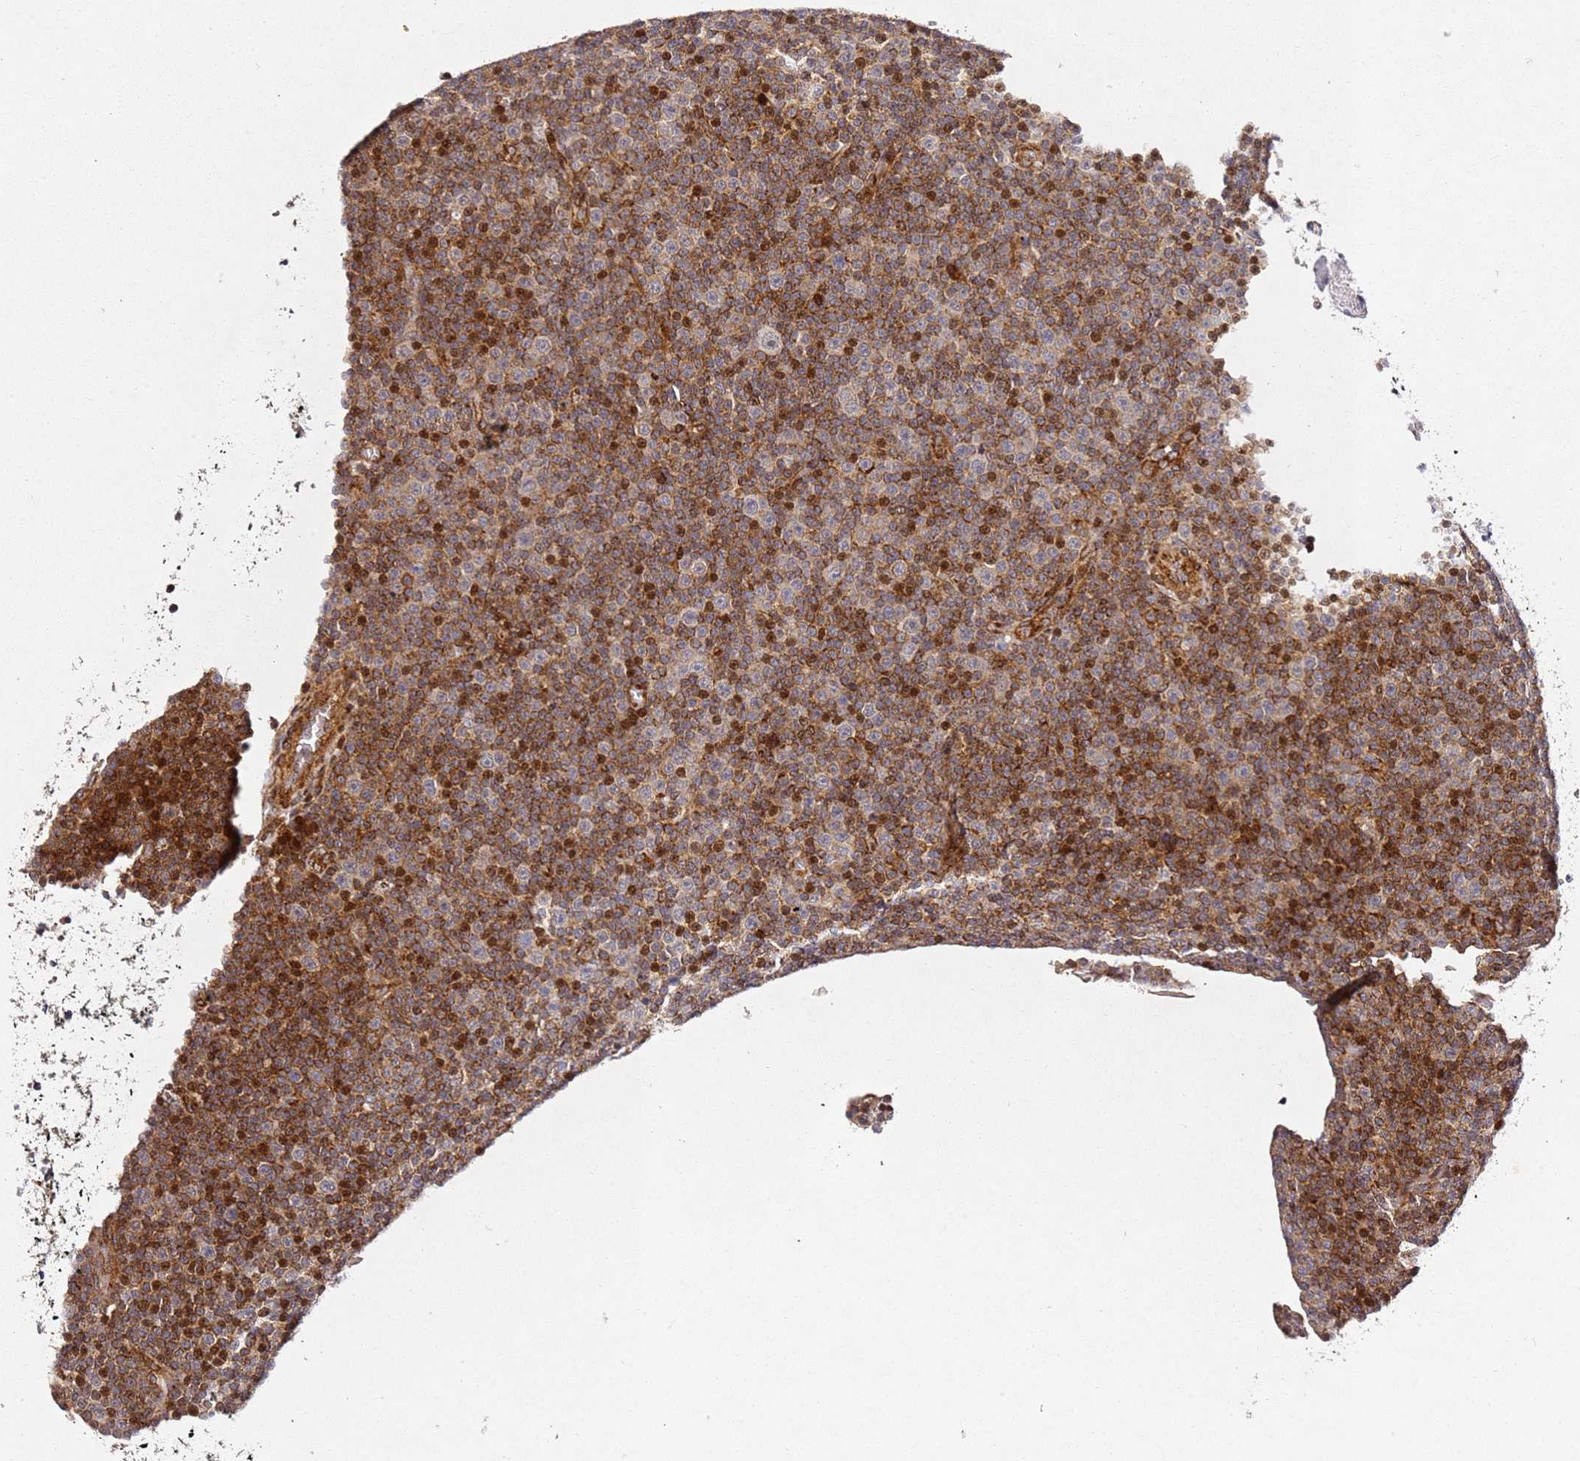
{"staining": {"intensity": "moderate", "quantity": "25%-75%", "location": "cytoplasmic/membranous,nuclear"}, "tissue": "lymphoma", "cell_type": "Tumor cells", "image_type": "cancer", "snomed": [{"axis": "morphology", "description": "Malignant lymphoma, non-Hodgkin's type, Low grade"}, {"axis": "topography", "description": "Lymph node"}], "caption": "Lymphoma was stained to show a protein in brown. There is medium levels of moderate cytoplasmic/membranous and nuclear positivity in approximately 25%-75% of tumor cells.", "gene": "ZNF296", "patient": {"sex": "female", "age": 67}}